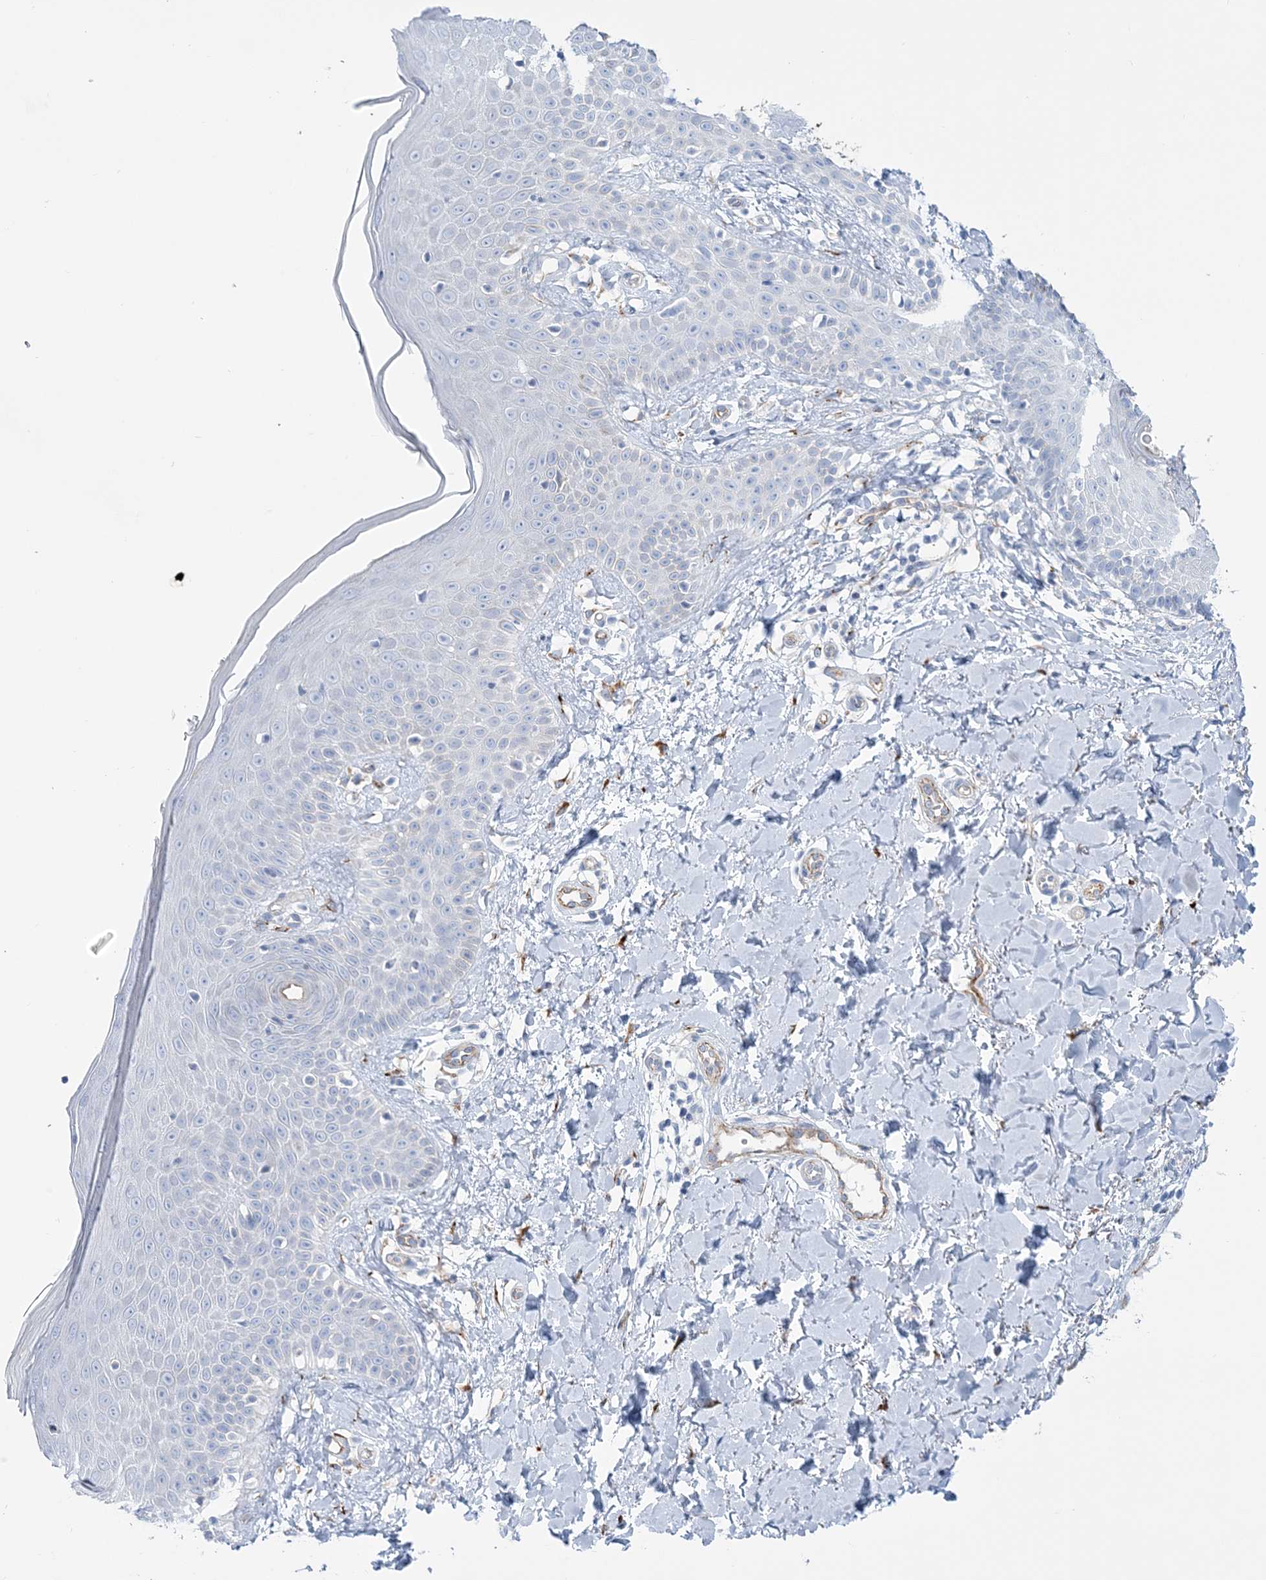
{"staining": {"intensity": "strong", "quantity": ">75%", "location": "cytoplasmic/membranous"}, "tissue": "skin", "cell_type": "Fibroblasts", "image_type": "normal", "snomed": [{"axis": "morphology", "description": "Normal tissue, NOS"}, {"axis": "topography", "description": "Skin"}], "caption": "An IHC photomicrograph of benign tissue is shown. Protein staining in brown highlights strong cytoplasmic/membranous positivity in skin within fibroblasts. The staining was performed using DAB (3,3'-diaminobenzidine) to visualize the protein expression in brown, while the nuclei were stained in blue with hematoxylin (Magnification: 20x).", "gene": "RAB11FIP5", "patient": {"sex": "male", "age": 52}}